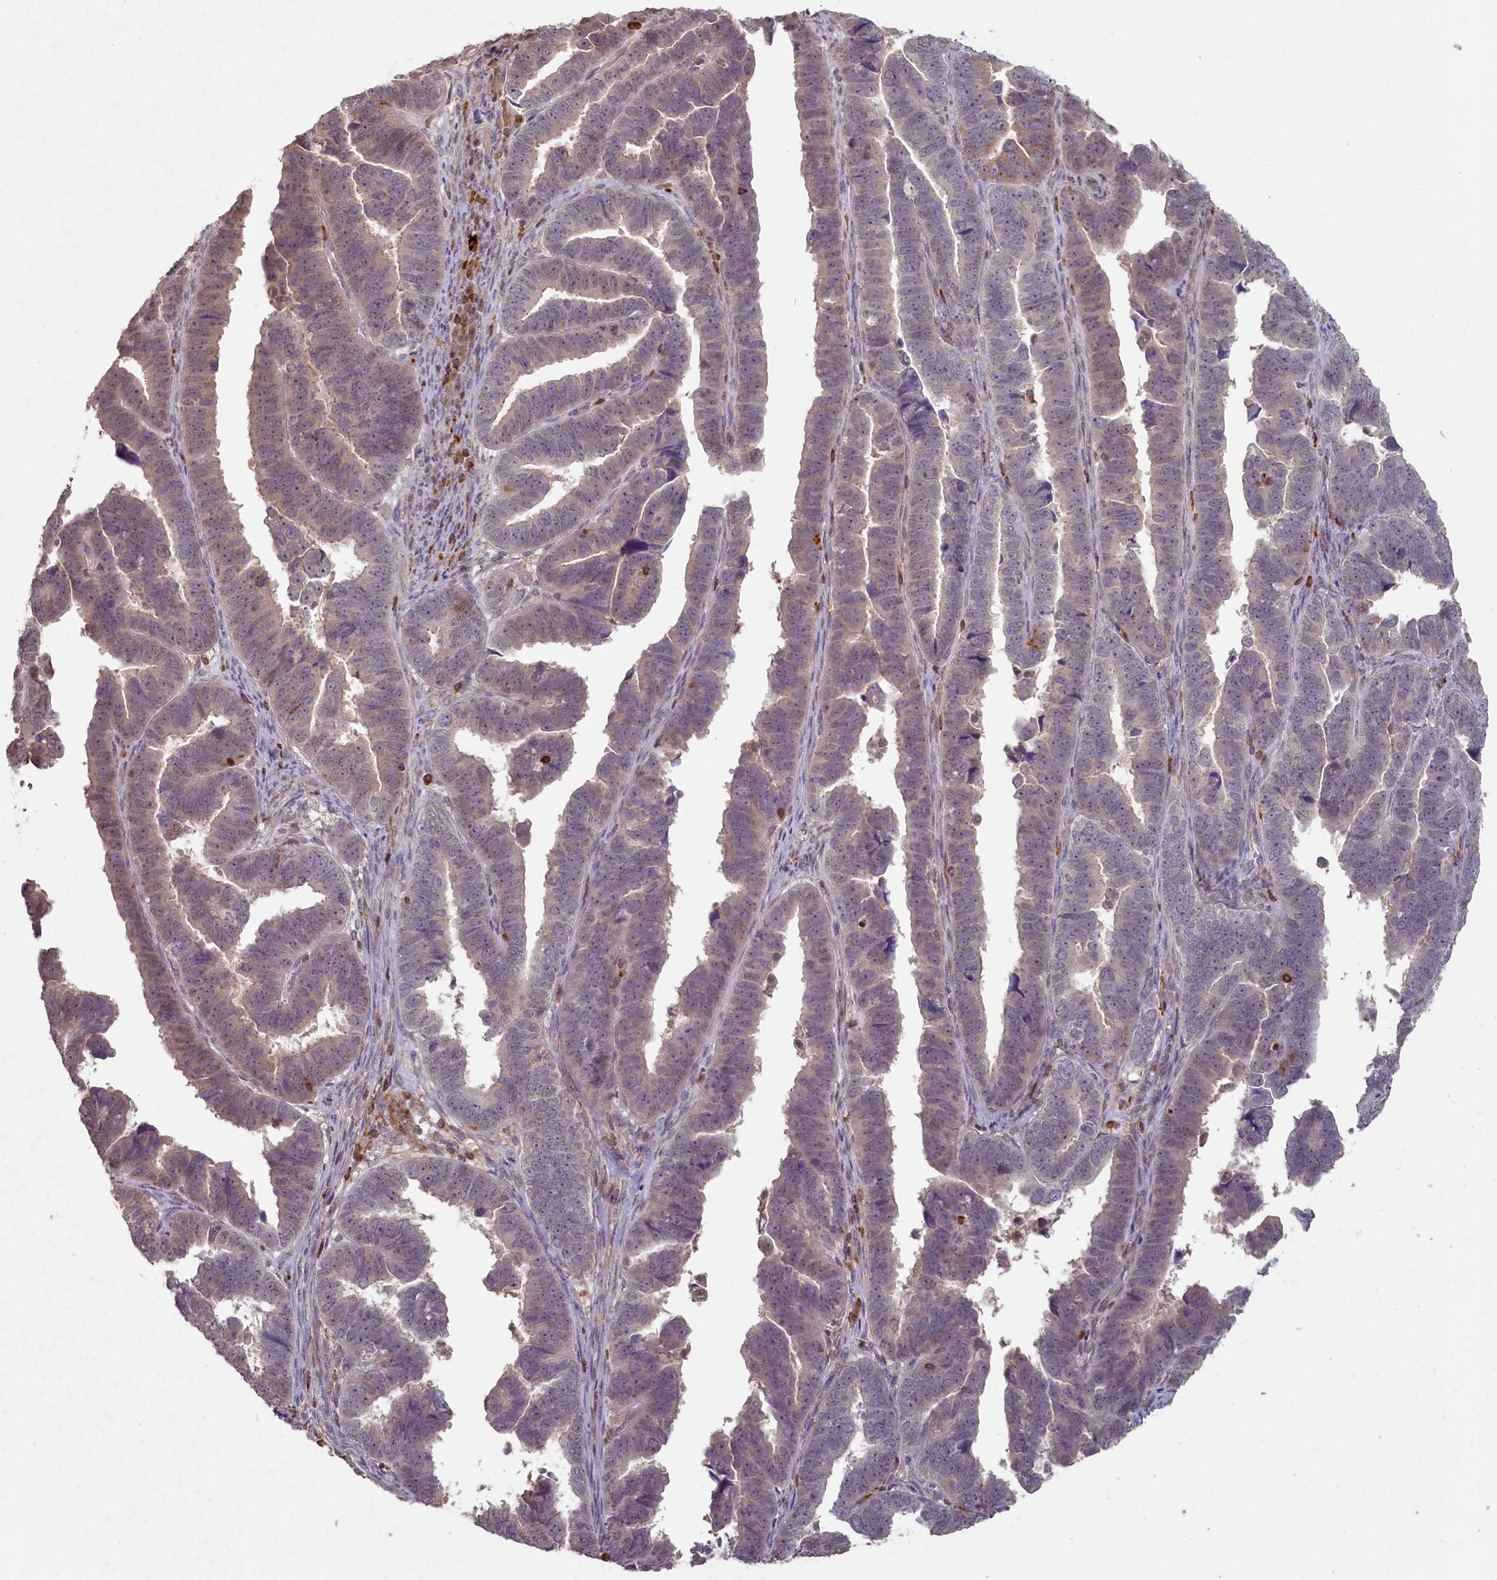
{"staining": {"intensity": "negative", "quantity": "none", "location": "none"}, "tissue": "endometrial cancer", "cell_type": "Tumor cells", "image_type": "cancer", "snomed": [{"axis": "morphology", "description": "Adenocarcinoma, NOS"}, {"axis": "topography", "description": "Endometrium"}], "caption": "Immunohistochemistry (IHC) micrograph of neoplastic tissue: adenocarcinoma (endometrial) stained with DAB (3,3'-diaminobenzidine) displays no significant protein positivity in tumor cells. (Immunohistochemistry (IHC), brightfield microscopy, high magnification).", "gene": "MADD", "patient": {"sex": "female", "age": 75}}